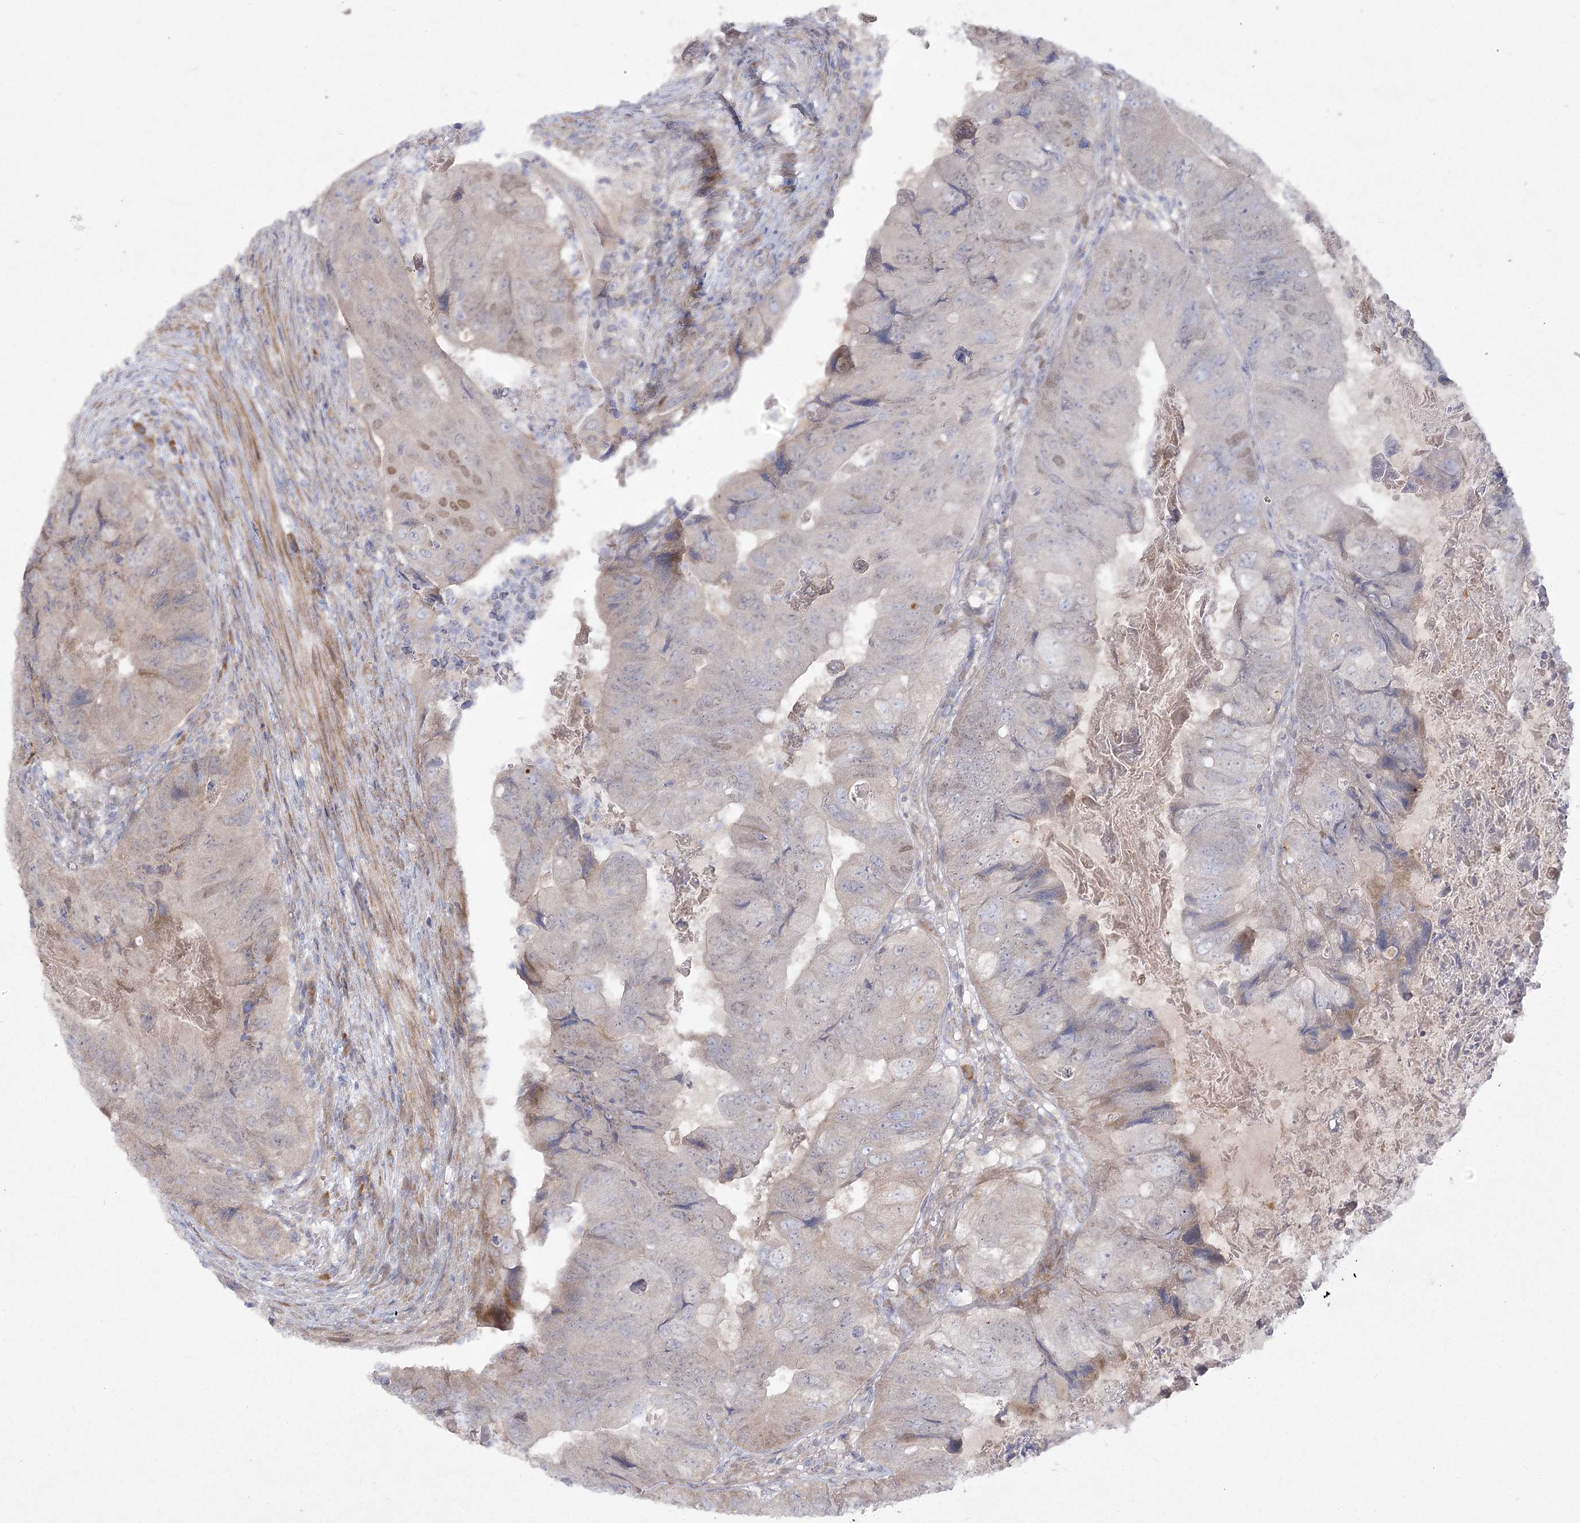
{"staining": {"intensity": "weak", "quantity": "<25%", "location": "cytoplasmic/membranous,nuclear"}, "tissue": "colorectal cancer", "cell_type": "Tumor cells", "image_type": "cancer", "snomed": [{"axis": "morphology", "description": "Adenocarcinoma, NOS"}, {"axis": "topography", "description": "Rectum"}], "caption": "Immunohistochemical staining of colorectal adenocarcinoma shows no significant staining in tumor cells.", "gene": "CAMTA1", "patient": {"sex": "male", "age": 63}}